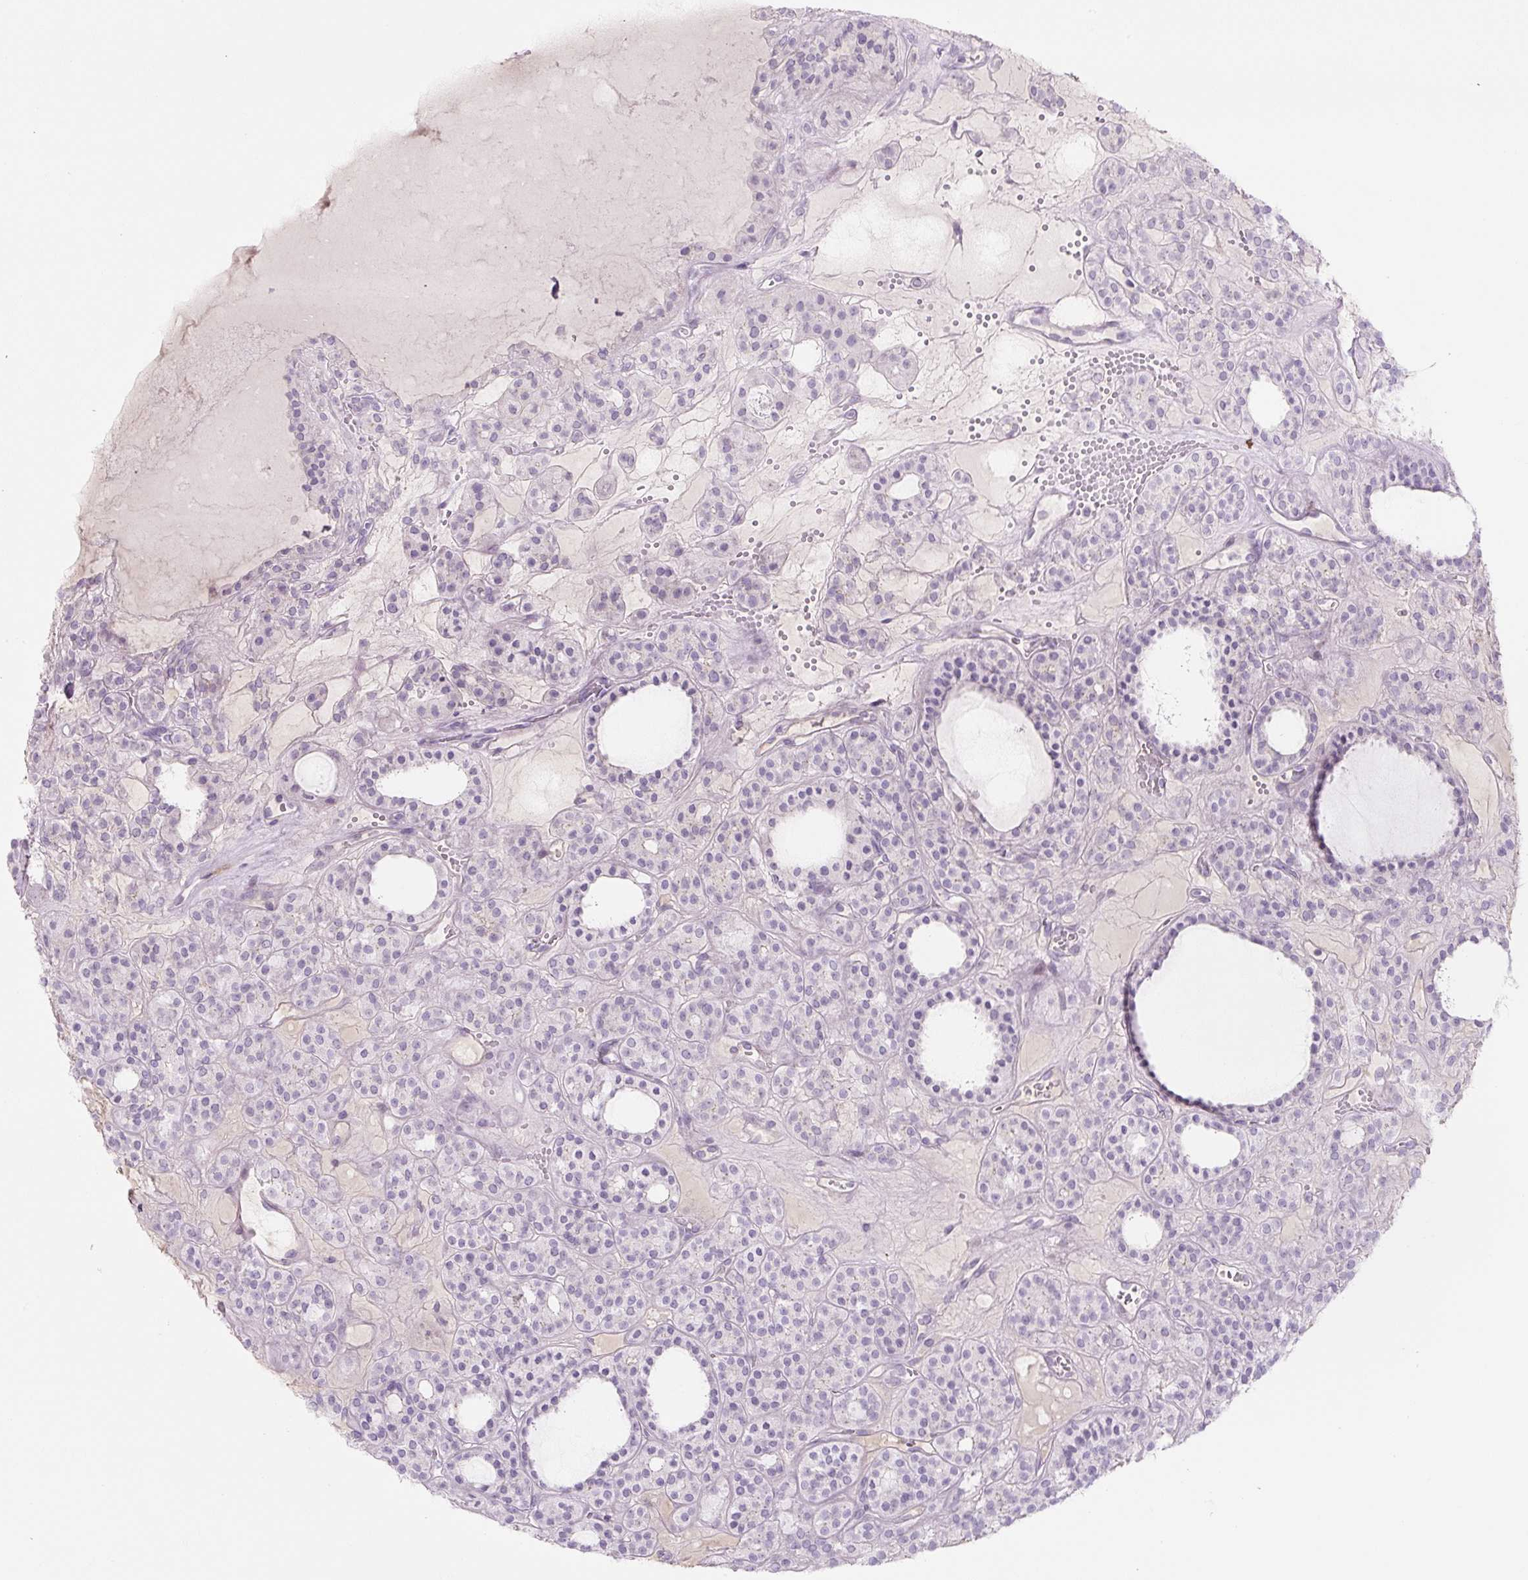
{"staining": {"intensity": "negative", "quantity": "none", "location": "none"}, "tissue": "thyroid cancer", "cell_type": "Tumor cells", "image_type": "cancer", "snomed": [{"axis": "morphology", "description": "Follicular adenoma carcinoma, NOS"}, {"axis": "topography", "description": "Thyroid gland"}], "caption": "Tumor cells are negative for brown protein staining in thyroid cancer.", "gene": "PRM1", "patient": {"sex": "female", "age": 63}}